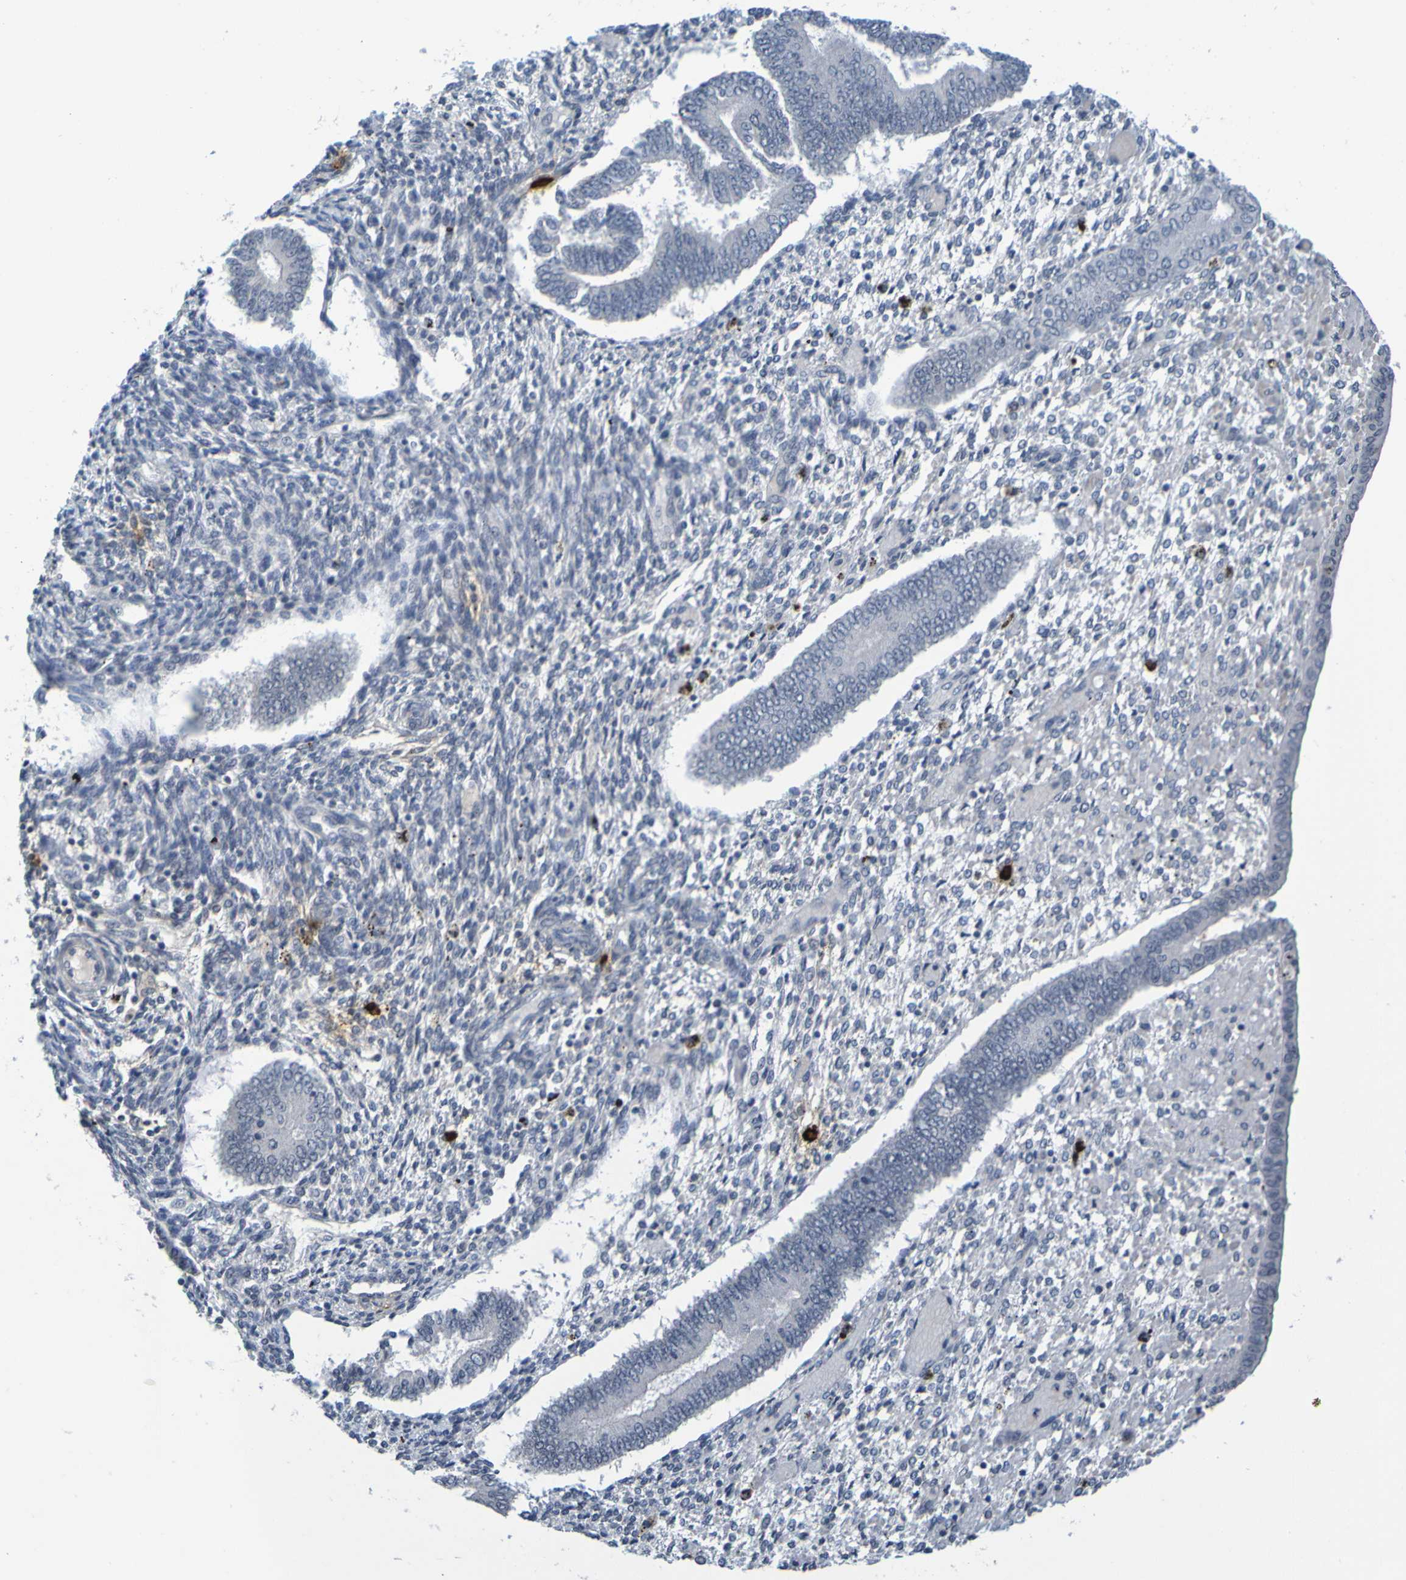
{"staining": {"intensity": "strong", "quantity": "<25%", "location": "cytoplasmic/membranous"}, "tissue": "endometrium", "cell_type": "Cells in endometrial stroma", "image_type": "normal", "snomed": [{"axis": "morphology", "description": "Normal tissue, NOS"}, {"axis": "topography", "description": "Endometrium"}], "caption": "High-magnification brightfield microscopy of unremarkable endometrium stained with DAB (brown) and counterstained with hematoxylin (blue). cells in endometrial stroma exhibit strong cytoplasmic/membranous expression is identified in approximately<25% of cells. Nuclei are stained in blue.", "gene": "C3AR1", "patient": {"sex": "female", "age": 42}}